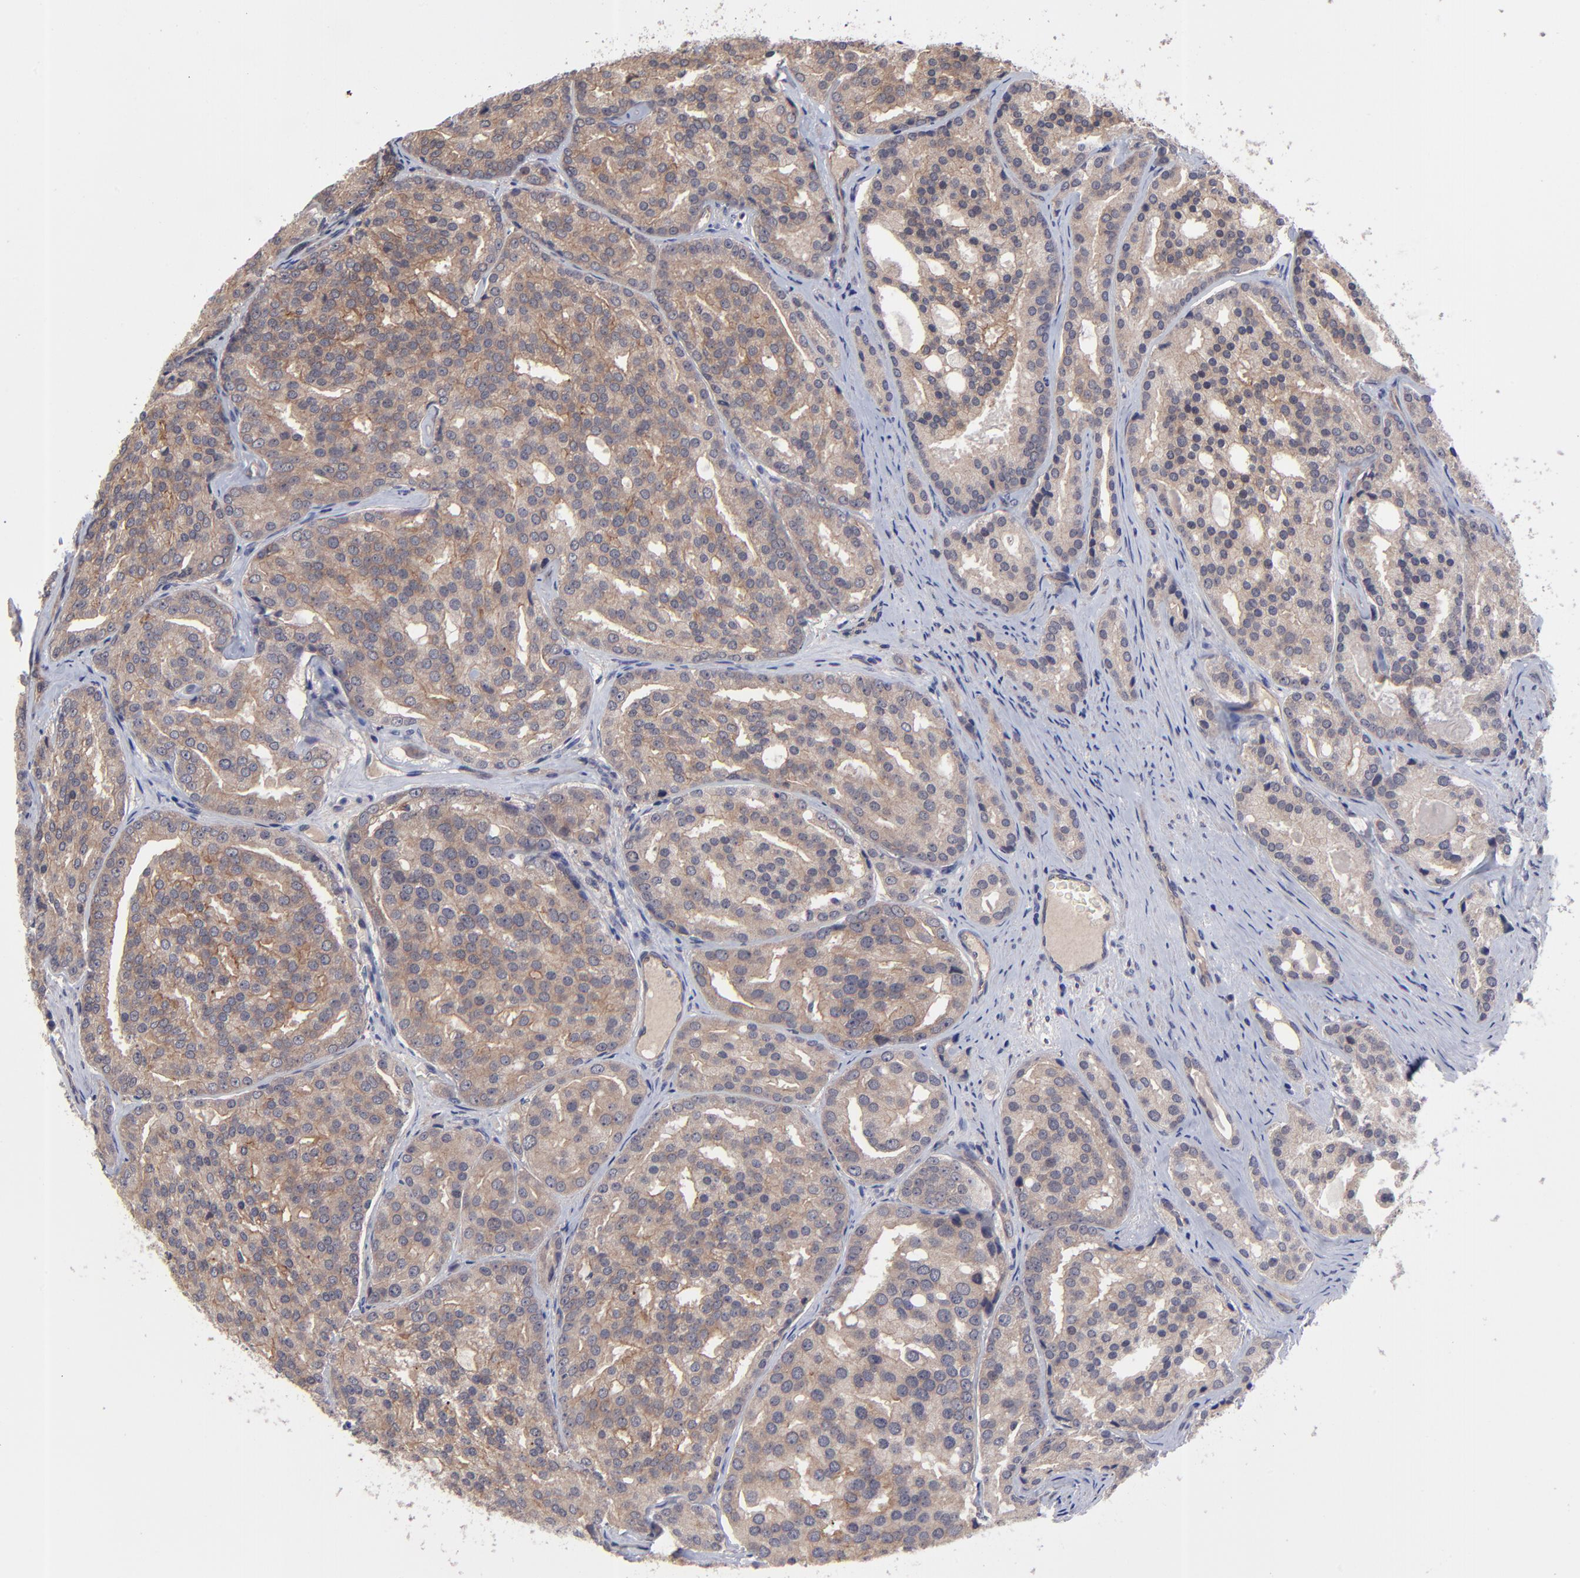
{"staining": {"intensity": "moderate", "quantity": ">75%", "location": "cytoplasmic/membranous"}, "tissue": "prostate cancer", "cell_type": "Tumor cells", "image_type": "cancer", "snomed": [{"axis": "morphology", "description": "Adenocarcinoma, High grade"}, {"axis": "topography", "description": "Prostate"}], "caption": "Prostate high-grade adenocarcinoma stained with a brown dye demonstrates moderate cytoplasmic/membranous positive positivity in about >75% of tumor cells.", "gene": "ZNF780B", "patient": {"sex": "male", "age": 64}}